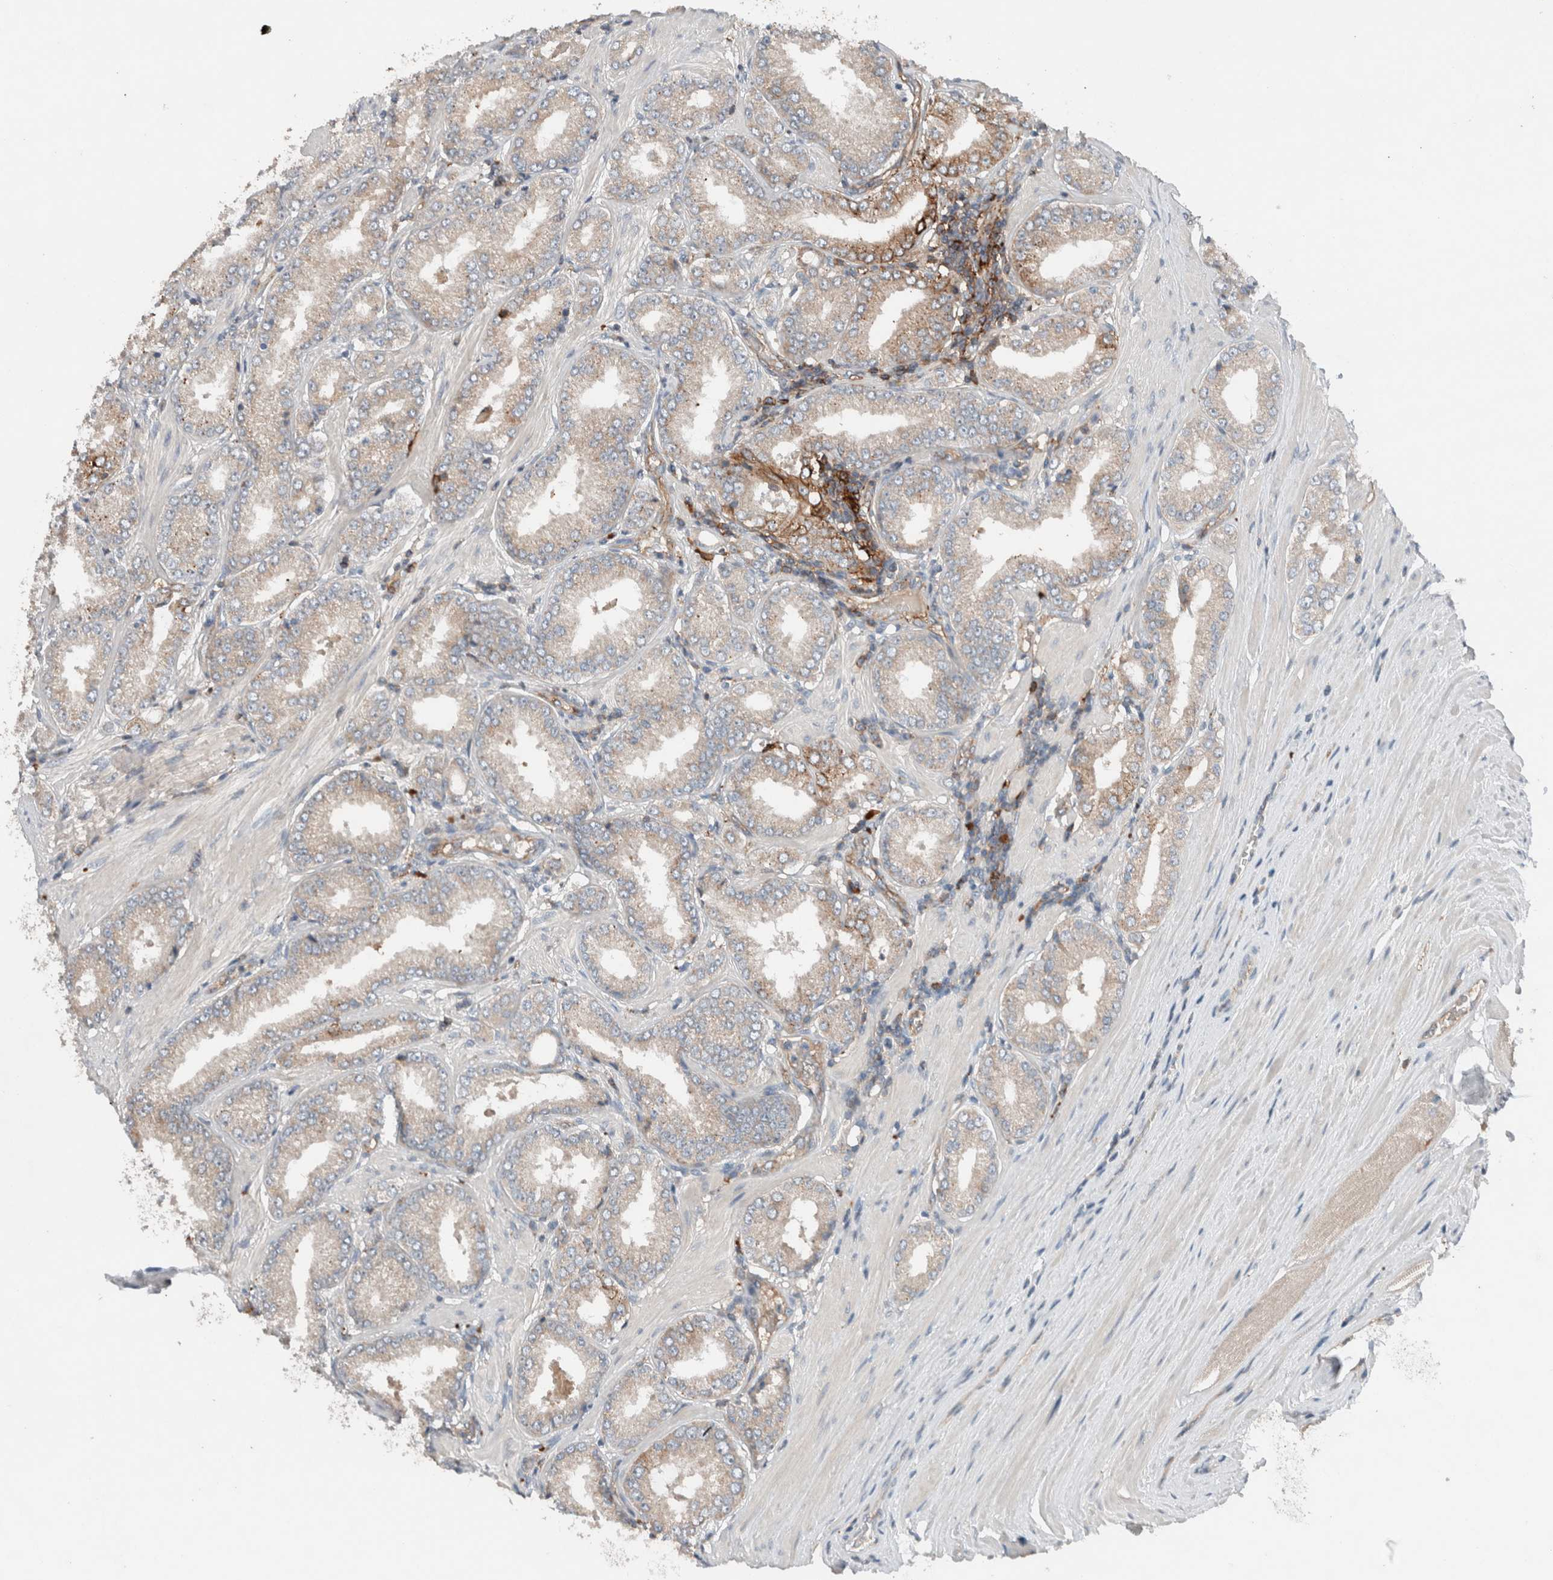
{"staining": {"intensity": "moderate", "quantity": "<25%", "location": "cytoplasmic/membranous"}, "tissue": "prostate cancer", "cell_type": "Tumor cells", "image_type": "cancer", "snomed": [{"axis": "morphology", "description": "Adenocarcinoma, Low grade"}, {"axis": "topography", "description": "Prostate"}], "caption": "Immunohistochemistry (IHC) of human prostate cancer displays low levels of moderate cytoplasmic/membranous positivity in about <25% of tumor cells.", "gene": "UGCG", "patient": {"sex": "male", "age": 62}}